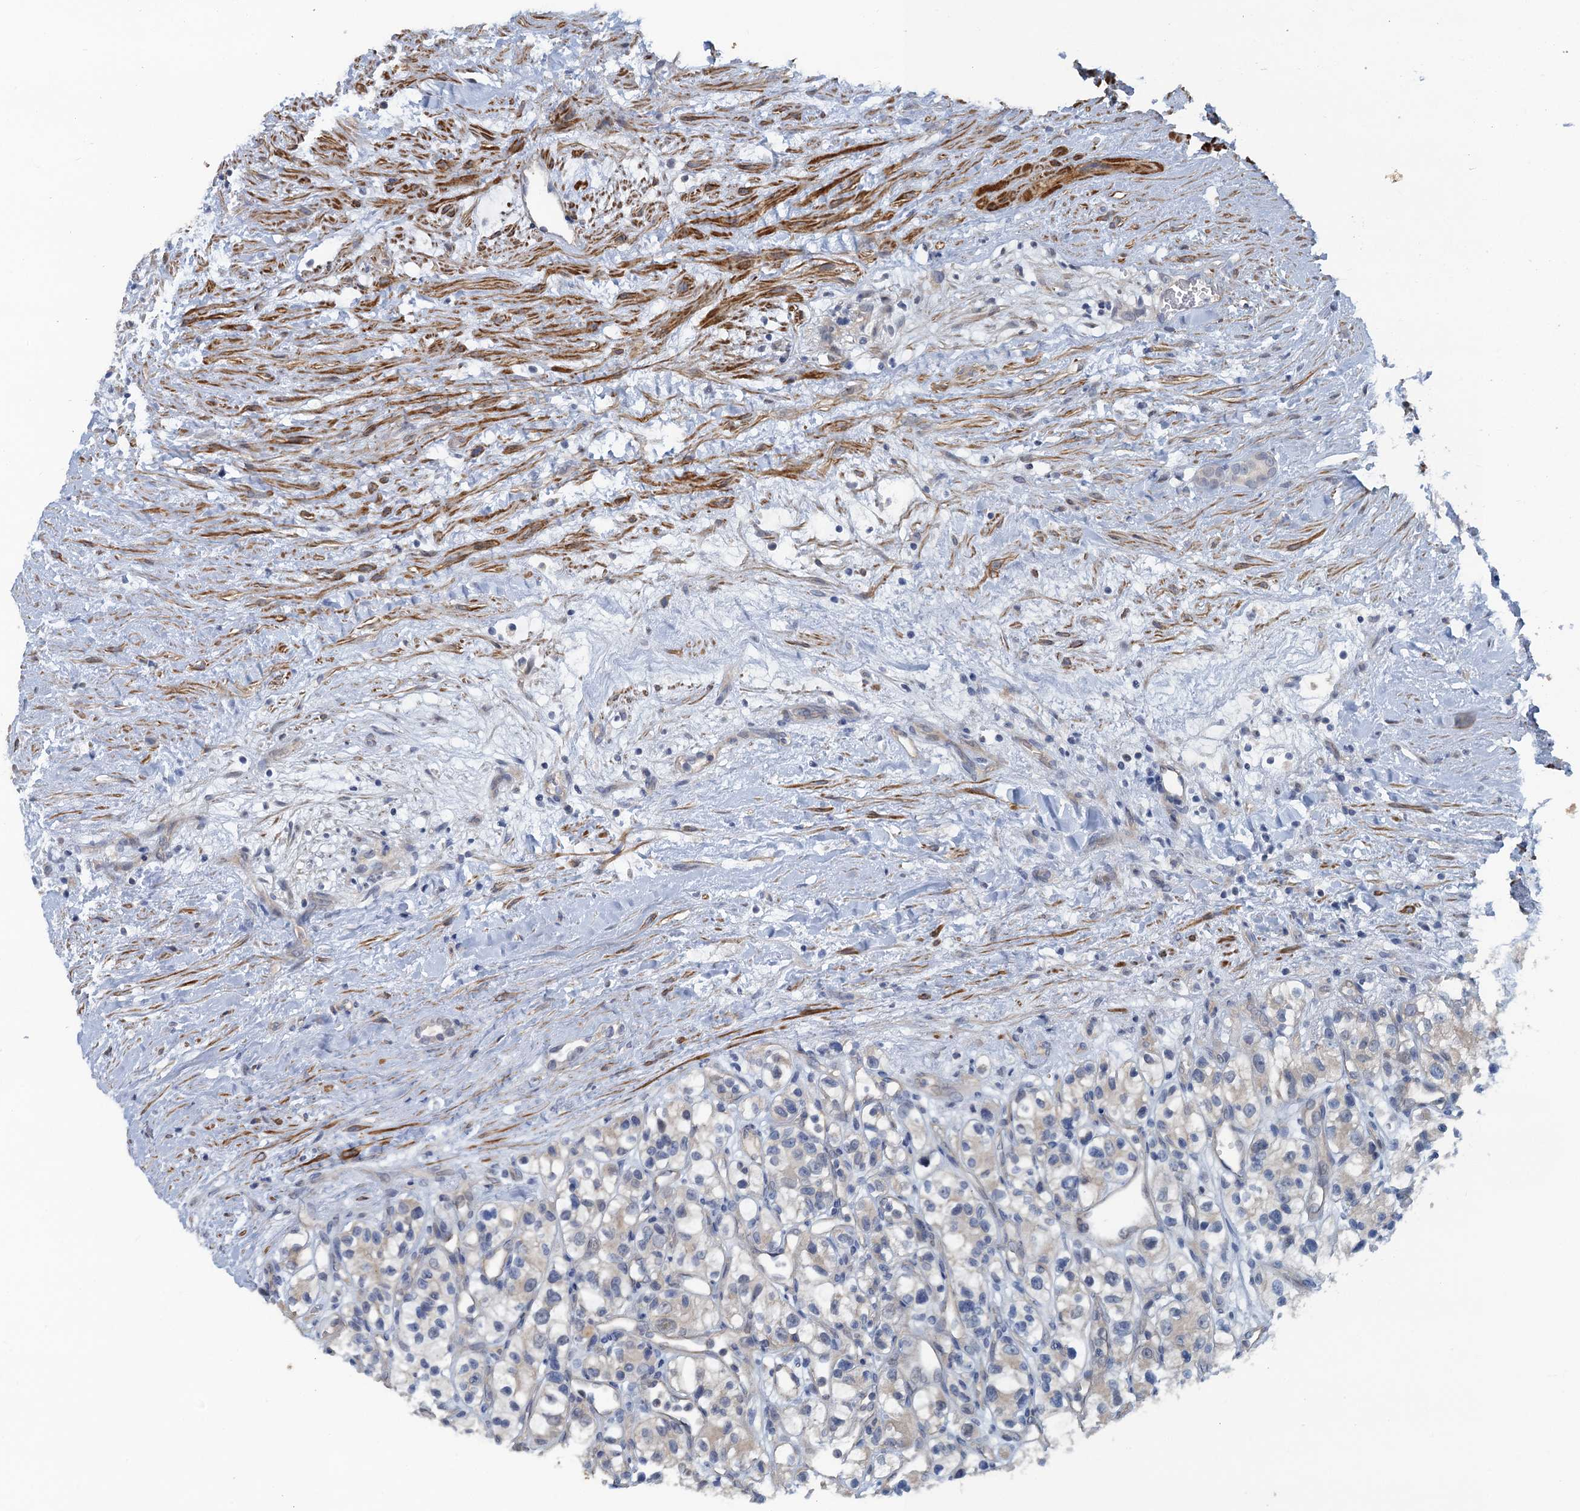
{"staining": {"intensity": "negative", "quantity": "none", "location": "none"}, "tissue": "renal cancer", "cell_type": "Tumor cells", "image_type": "cancer", "snomed": [{"axis": "morphology", "description": "Adenocarcinoma, NOS"}, {"axis": "topography", "description": "Kidney"}], "caption": "A histopathology image of renal cancer stained for a protein demonstrates no brown staining in tumor cells. Brightfield microscopy of IHC stained with DAB (brown) and hematoxylin (blue), captured at high magnification.", "gene": "MYO16", "patient": {"sex": "female", "age": 57}}